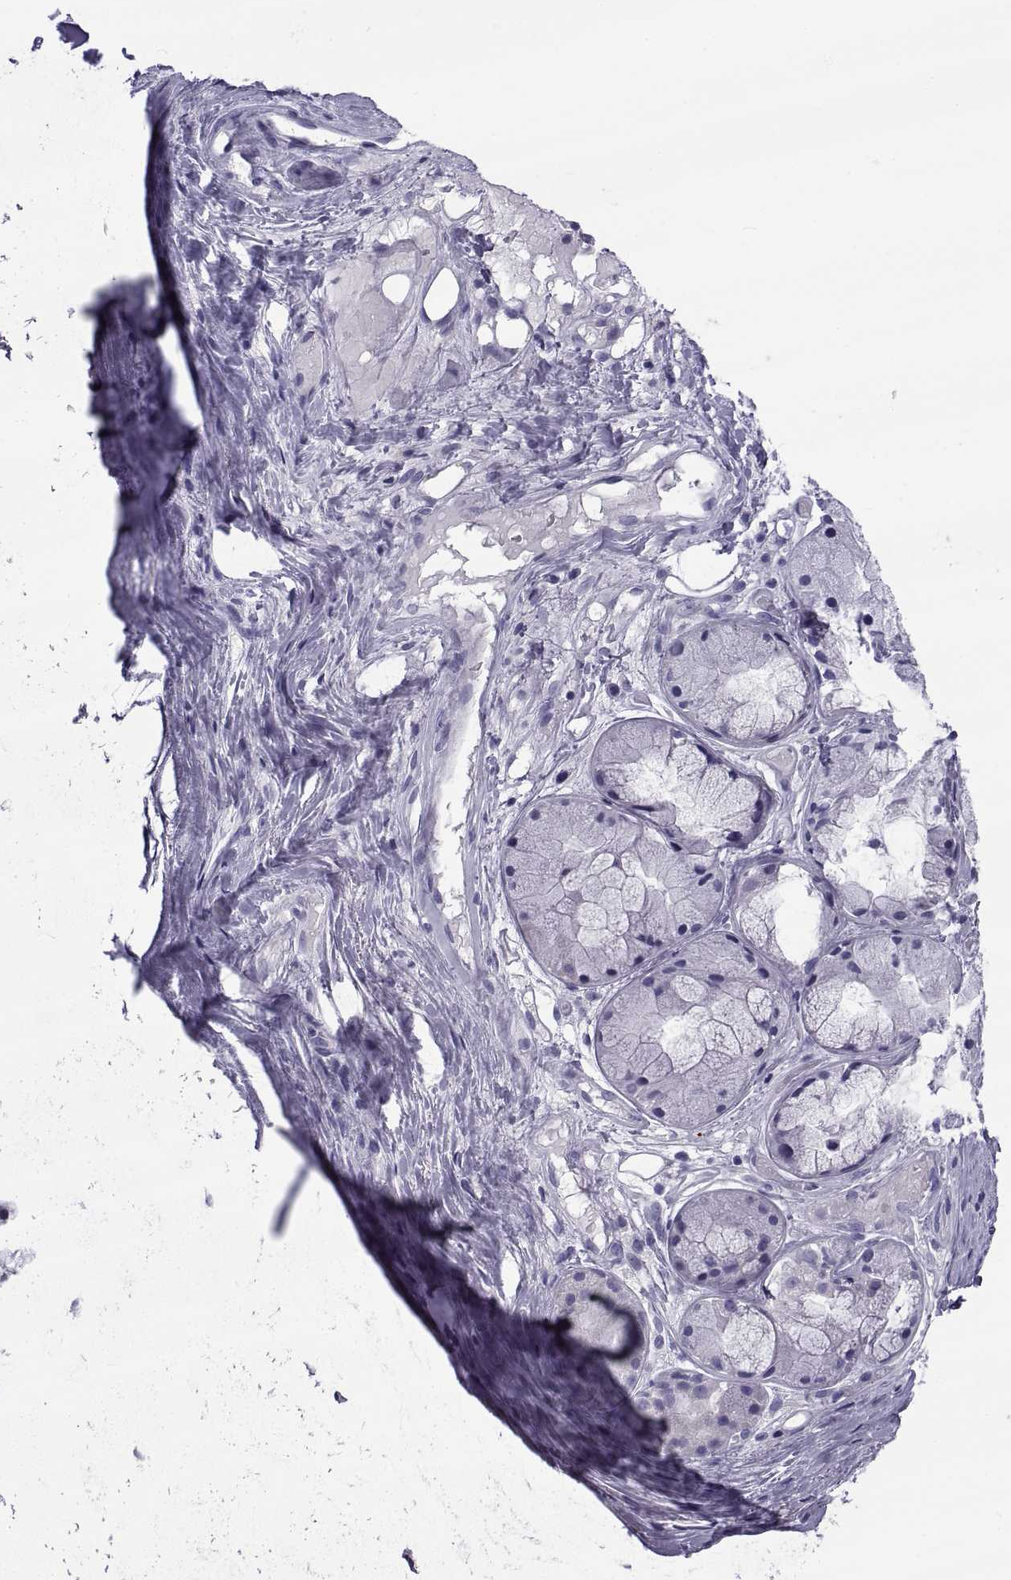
{"staining": {"intensity": "negative", "quantity": "none", "location": "none"}, "tissue": "soft tissue", "cell_type": "Chondrocytes", "image_type": "normal", "snomed": [{"axis": "morphology", "description": "Normal tissue, NOS"}, {"axis": "topography", "description": "Cartilage tissue"}], "caption": "Unremarkable soft tissue was stained to show a protein in brown. There is no significant positivity in chondrocytes. Brightfield microscopy of immunohistochemistry (IHC) stained with DAB (3,3'-diaminobenzidine) (brown) and hematoxylin (blue), captured at high magnification.", "gene": "NPTX2", "patient": {"sex": "male", "age": 62}}